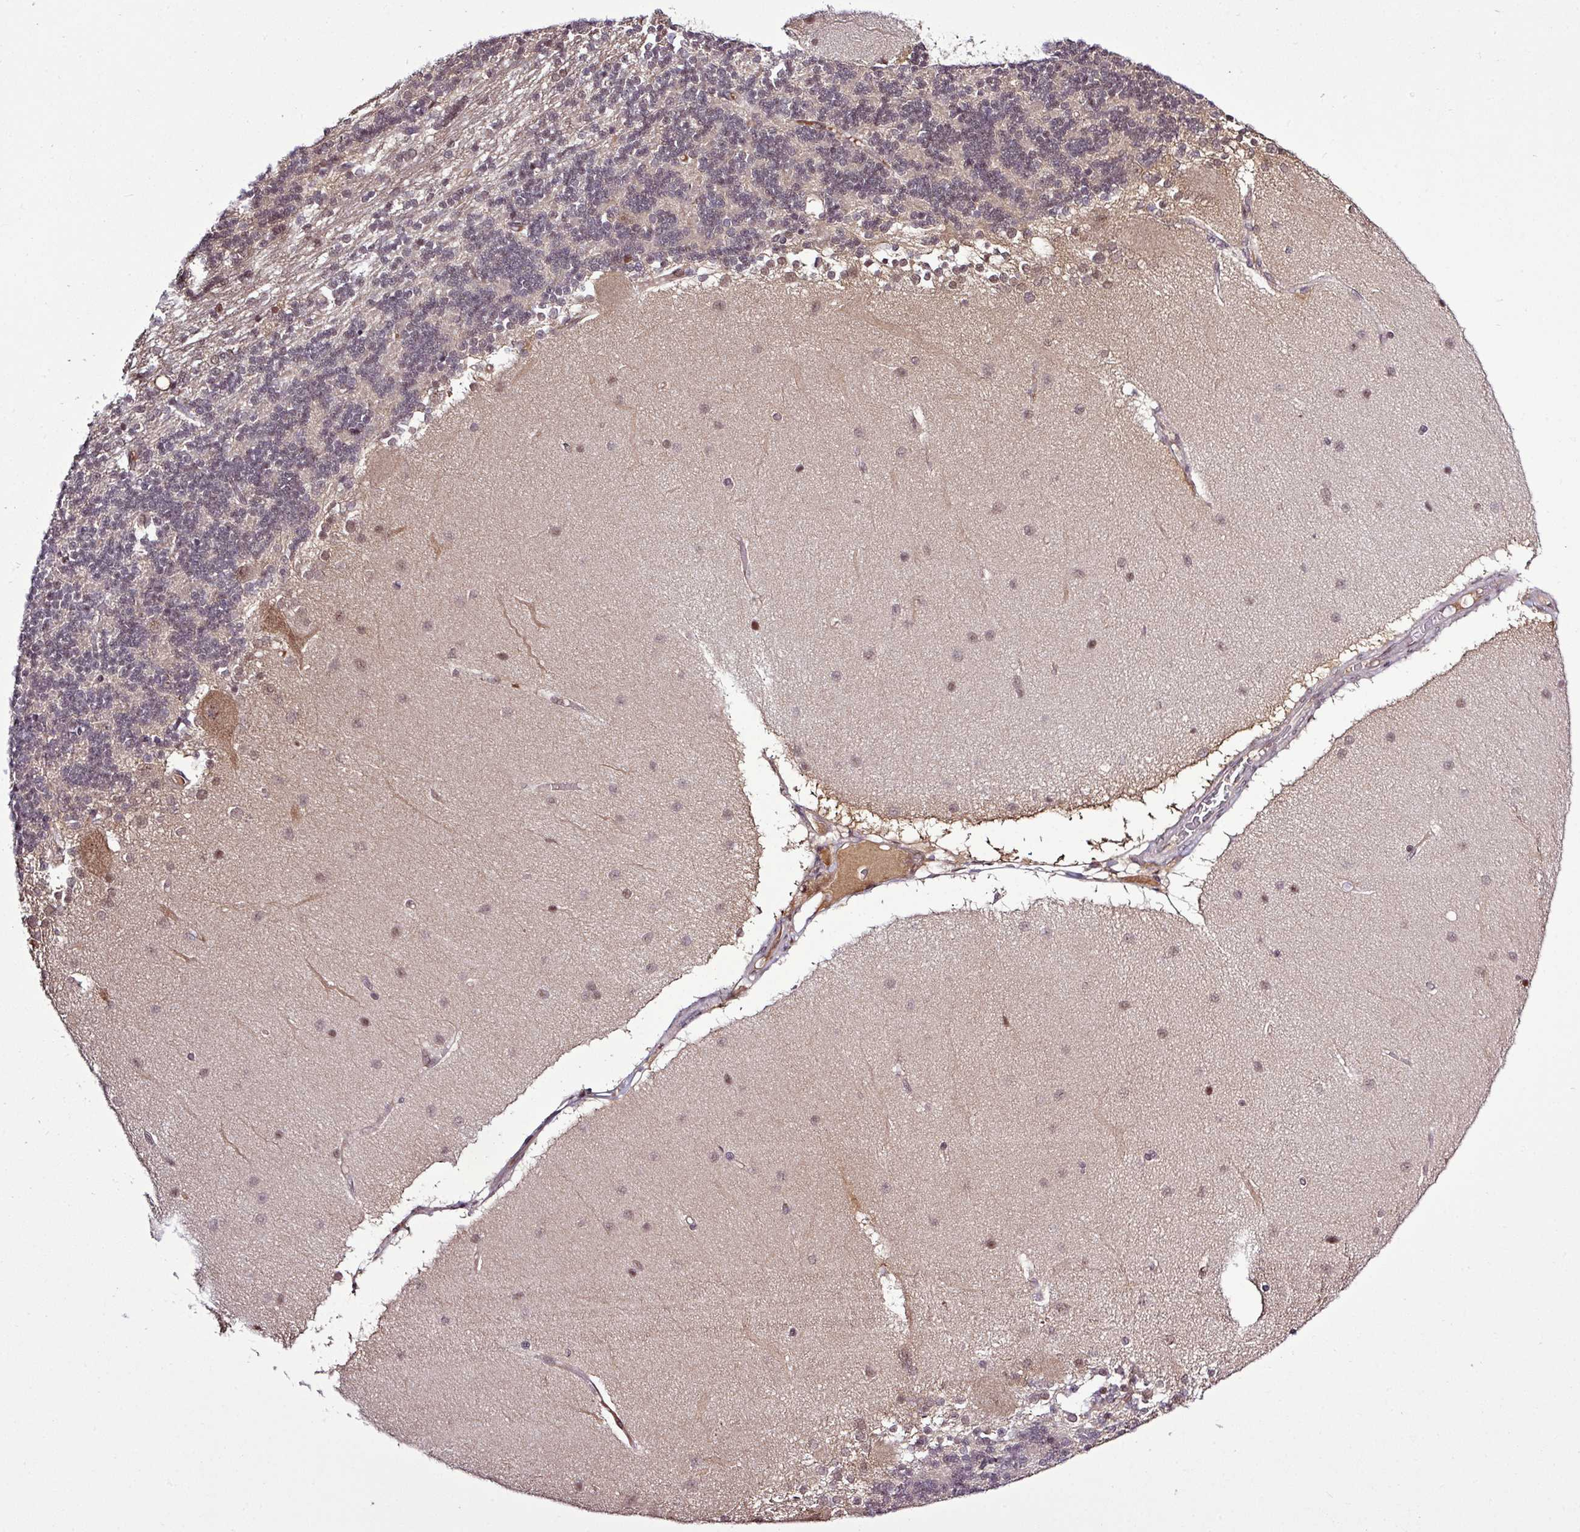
{"staining": {"intensity": "negative", "quantity": "none", "location": "none"}, "tissue": "cerebellum", "cell_type": "Cells in granular layer", "image_type": "normal", "snomed": [{"axis": "morphology", "description": "Normal tissue, NOS"}, {"axis": "topography", "description": "Cerebellum"}], "caption": "A histopathology image of cerebellum stained for a protein shows no brown staining in cells in granular layer. The staining was performed using DAB (3,3'-diaminobenzidine) to visualize the protein expression in brown, while the nuclei were stained in blue with hematoxylin (Magnification: 20x).", "gene": "ITPKC", "patient": {"sex": "female", "age": 54}}